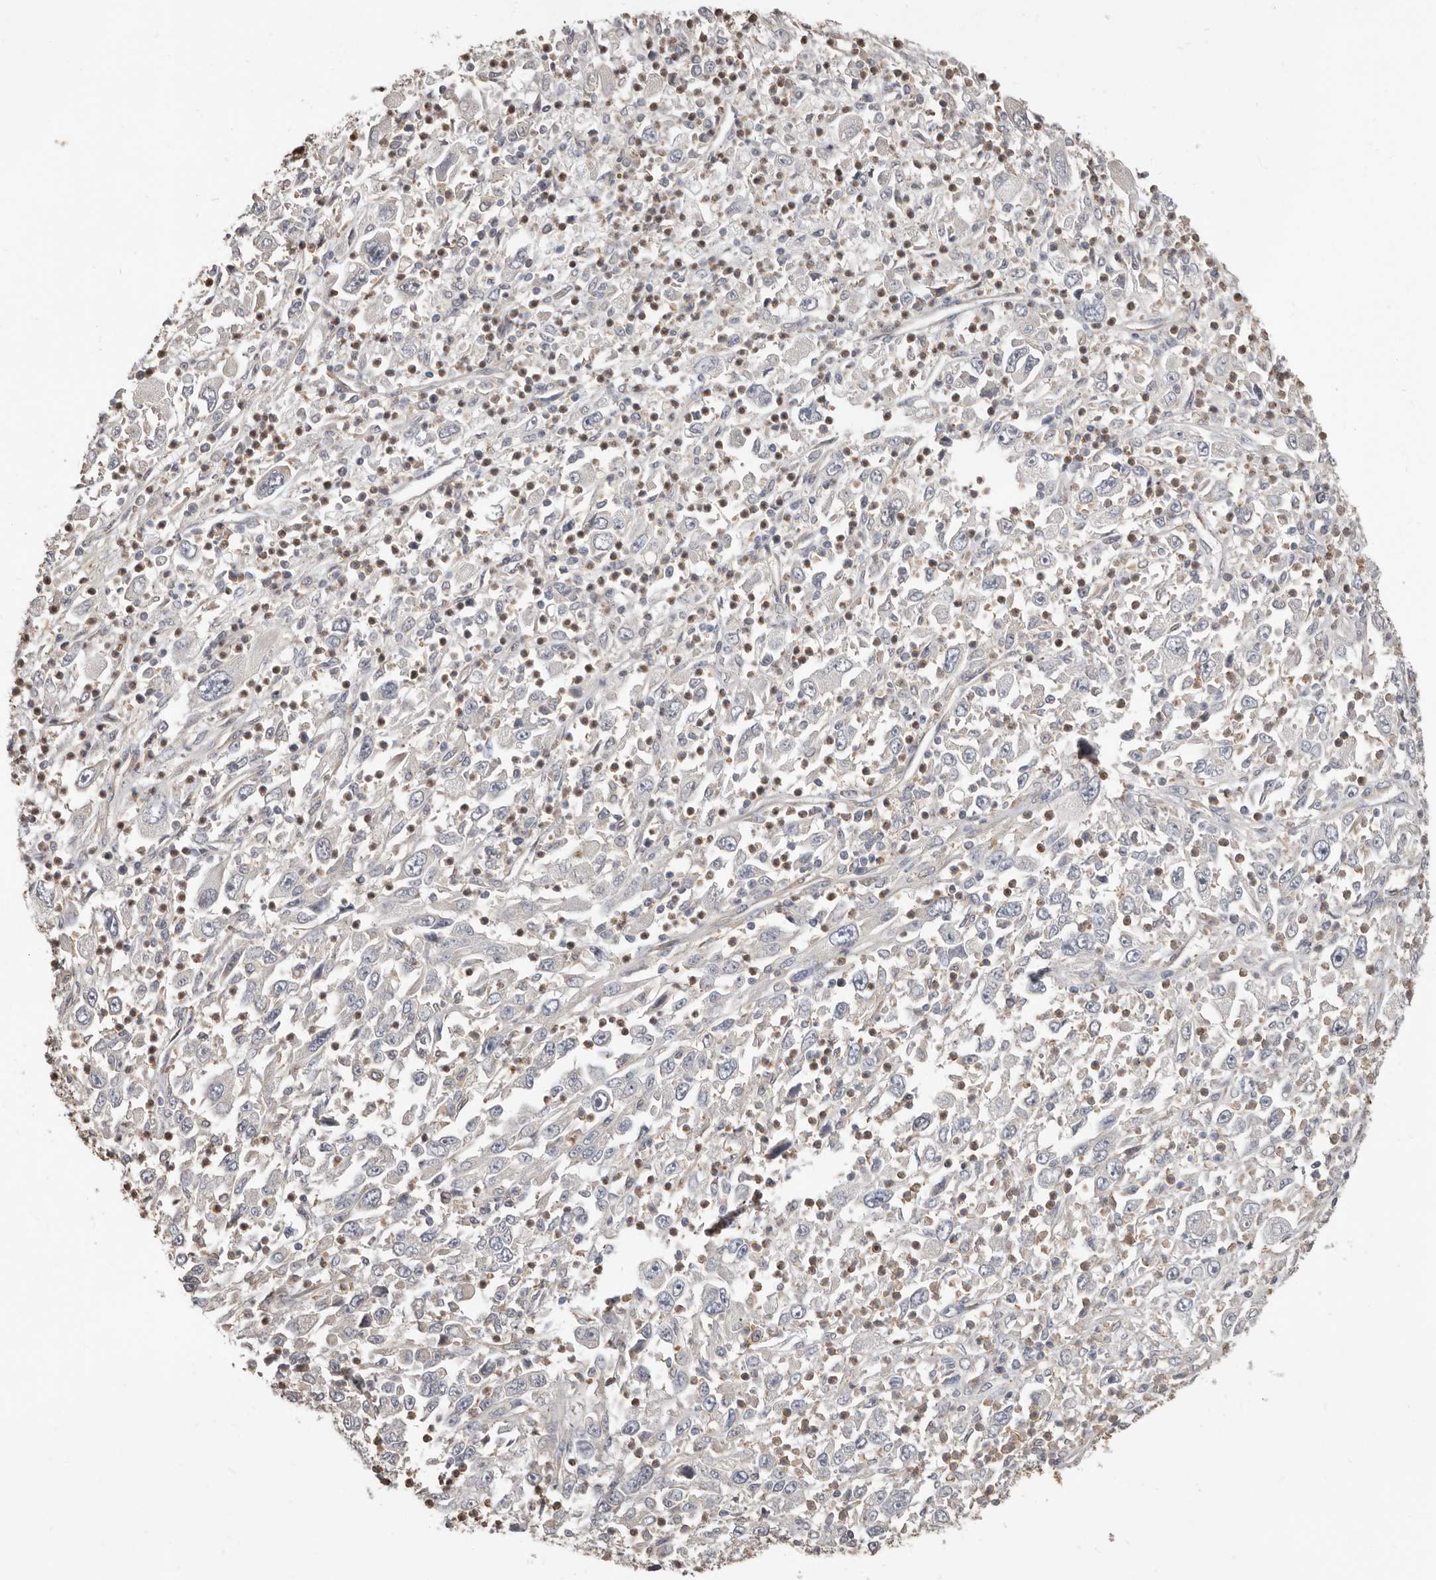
{"staining": {"intensity": "negative", "quantity": "none", "location": "none"}, "tissue": "melanoma", "cell_type": "Tumor cells", "image_type": "cancer", "snomed": [{"axis": "morphology", "description": "Malignant melanoma, Metastatic site"}, {"axis": "topography", "description": "Skin"}], "caption": "DAB (3,3'-diaminobenzidine) immunohistochemical staining of human malignant melanoma (metastatic site) shows no significant positivity in tumor cells. Nuclei are stained in blue.", "gene": "MRPL18", "patient": {"sex": "female", "age": 56}}